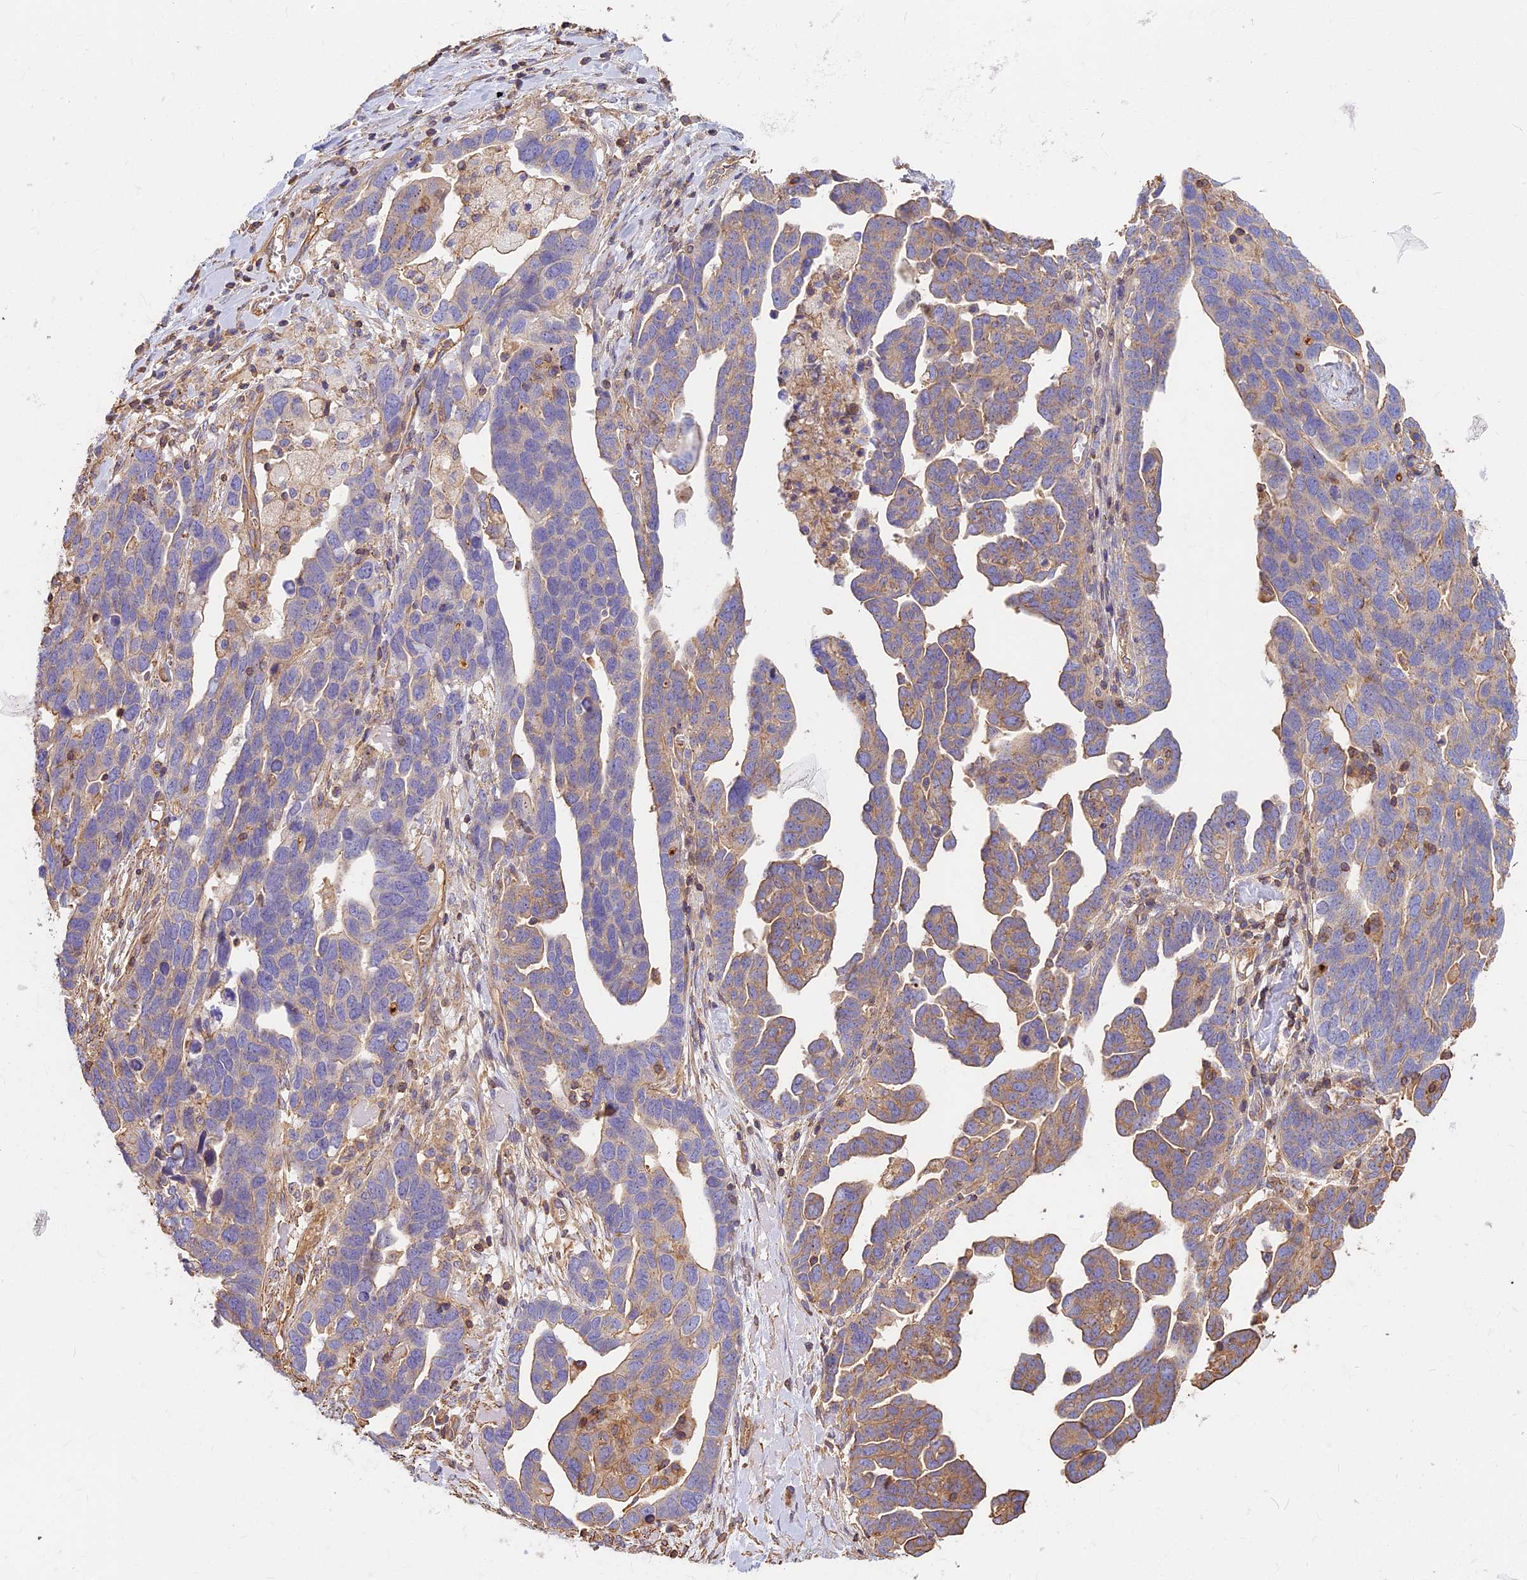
{"staining": {"intensity": "weak", "quantity": "25%-75%", "location": "cytoplasmic/membranous"}, "tissue": "ovarian cancer", "cell_type": "Tumor cells", "image_type": "cancer", "snomed": [{"axis": "morphology", "description": "Cystadenocarcinoma, serous, NOS"}, {"axis": "topography", "description": "Ovary"}], "caption": "Protein staining reveals weak cytoplasmic/membranous positivity in approximately 25%-75% of tumor cells in ovarian cancer.", "gene": "VPS18", "patient": {"sex": "female", "age": 54}}